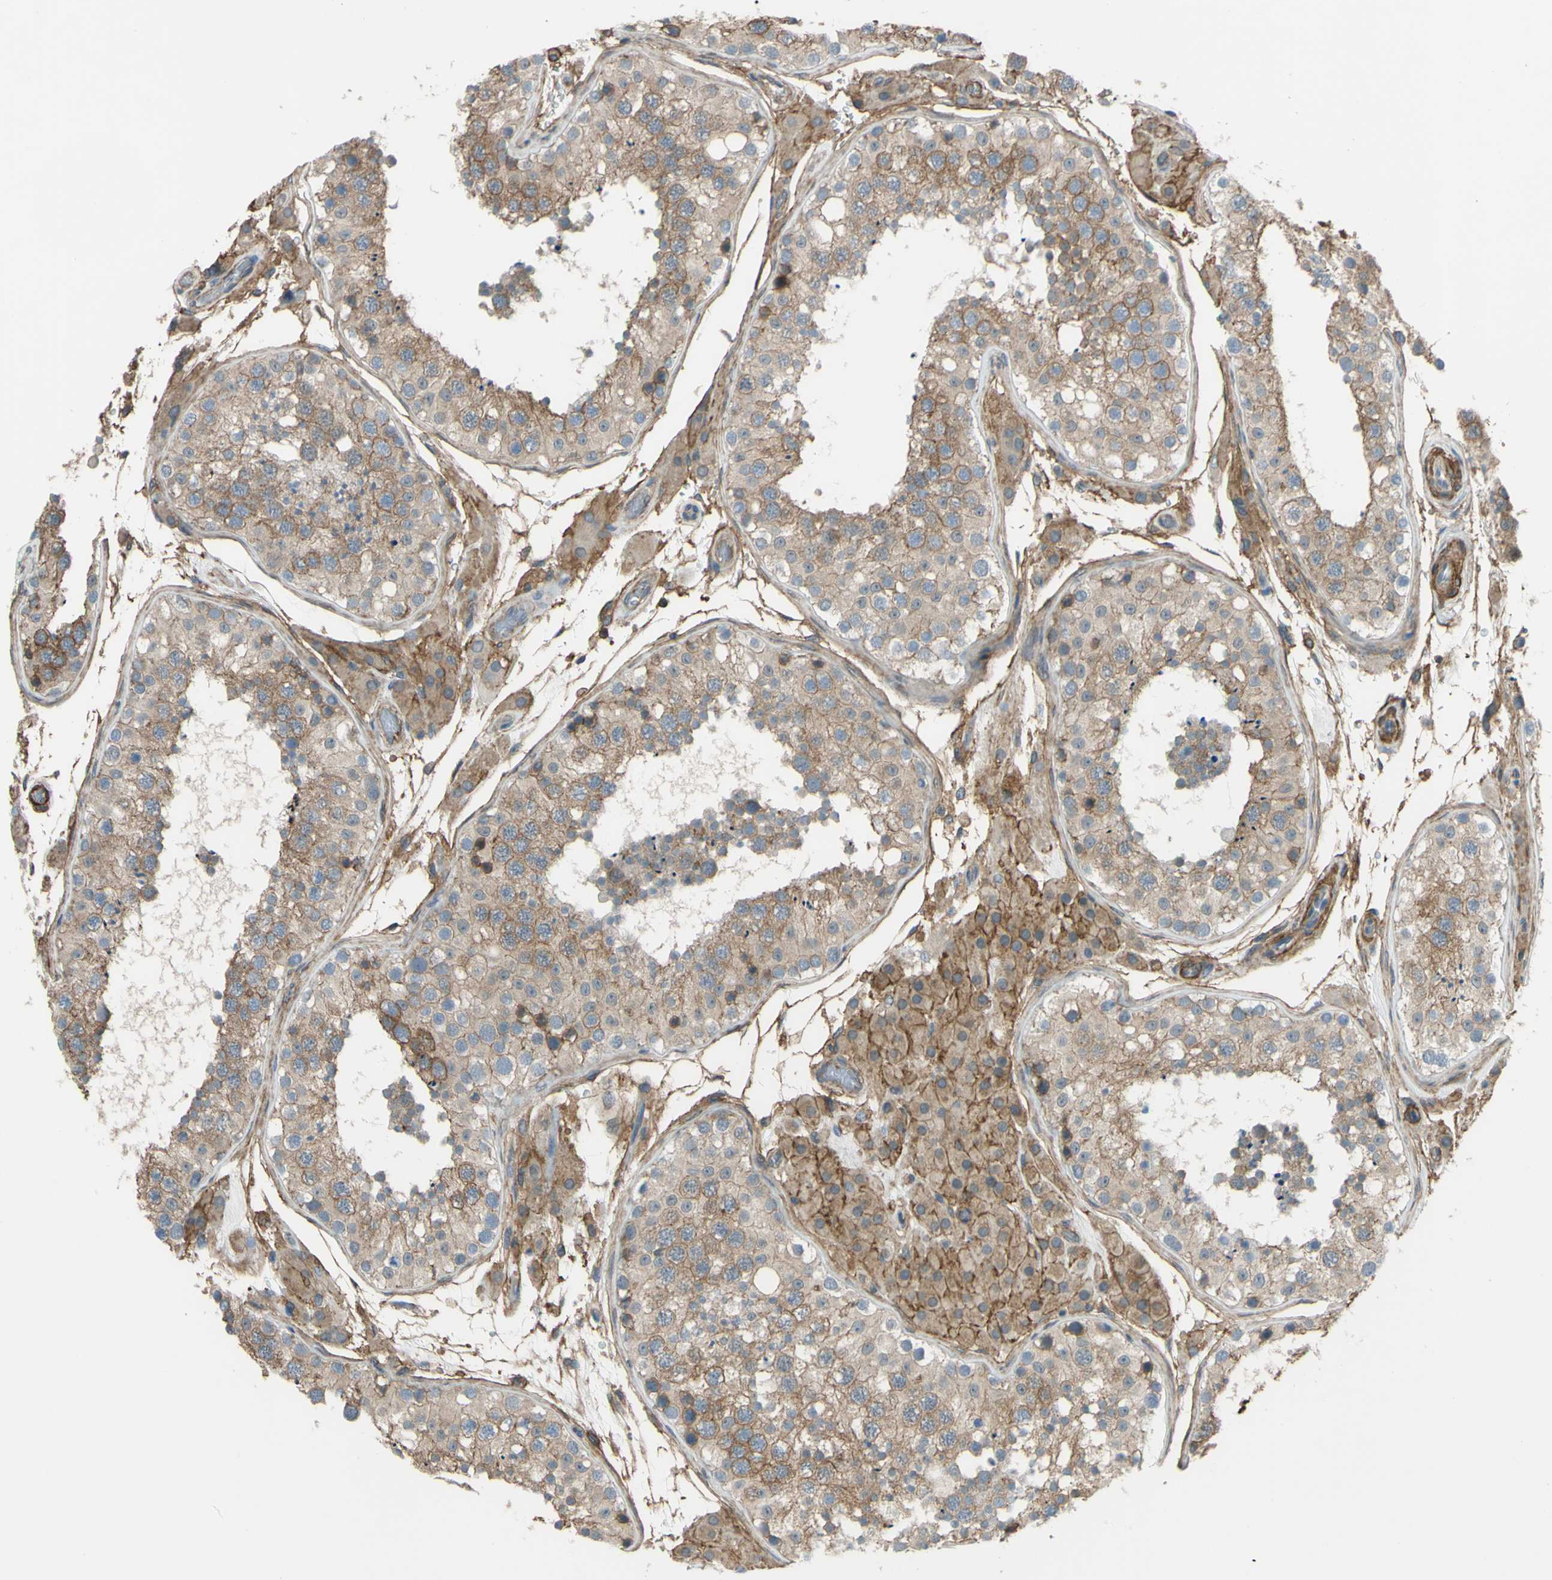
{"staining": {"intensity": "moderate", "quantity": ">75%", "location": "cytoplasmic/membranous"}, "tissue": "testis", "cell_type": "Cells in seminiferous ducts", "image_type": "normal", "snomed": [{"axis": "morphology", "description": "Normal tissue, NOS"}, {"axis": "topography", "description": "Testis"}, {"axis": "topography", "description": "Epididymis"}], "caption": "IHC staining of normal testis, which reveals medium levels of moderate cytoplasmic/membranous expression in about >75% of cells in seminiferous ducts indicating moderate cytoplasmic/membranous protein positivity. The staining was performed using DAB (brown) for protein detection and nuclei were counterstained in hematoxylin (blue).", "gene": "ADD3", "patient": {"sex": "male", "age": 26}}